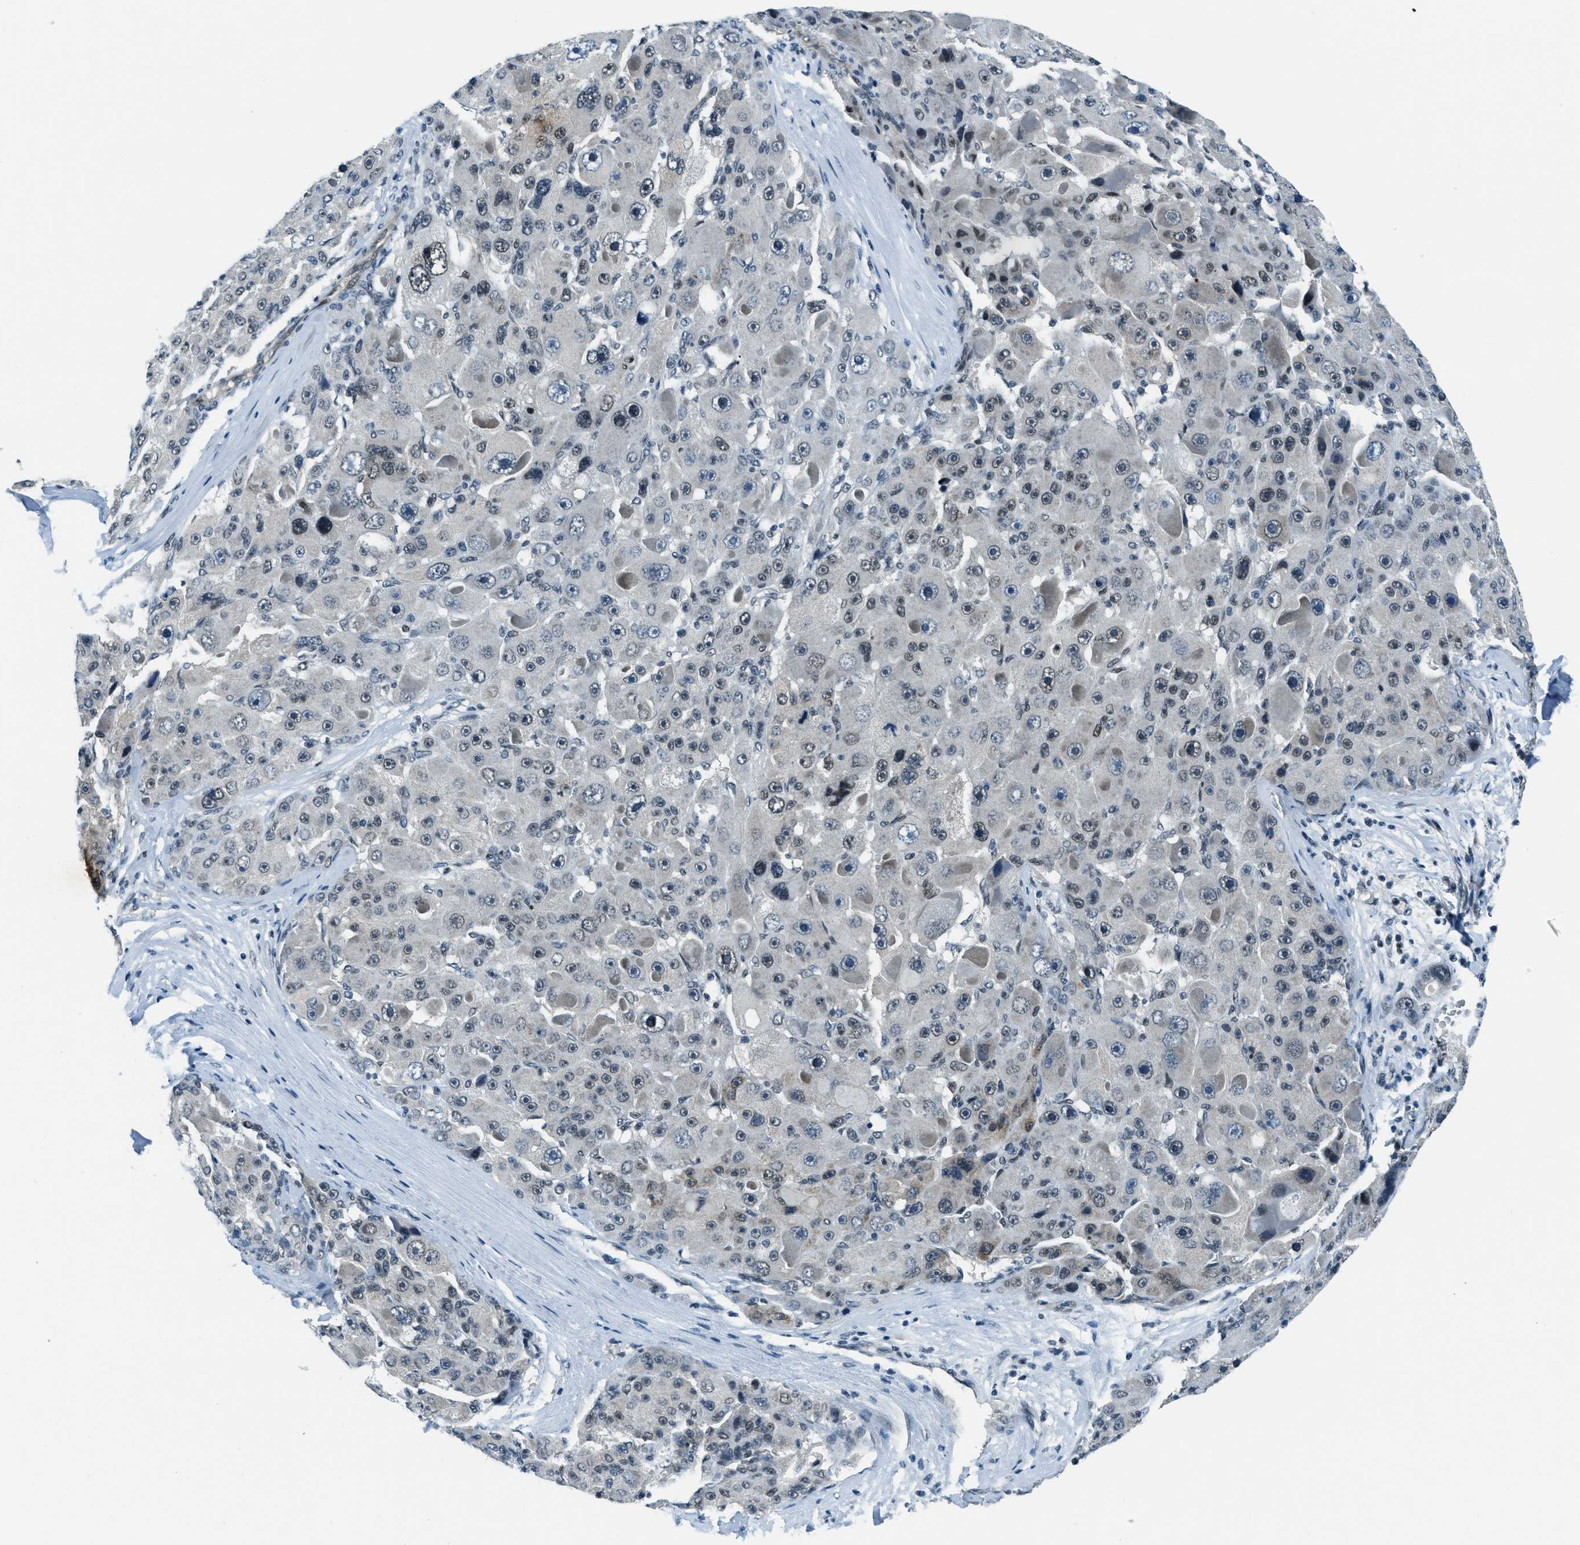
{"staining": {"intensity": "negative", "quantity": "none", "location": "none"}, "tissue": "liver cancer", "cell_type": "Tumor cells", "image_type": "cancer", "snomed": [{"axis": "morphology", "description": "Carcinoma, Hepatocellular, NOS"}, {"axis": "topography", "description": "Liver"}], "caption": "Tumor cells are negative for protein expression in human liver cancer (hepatocellular carcinoma). (Immunohistochemistry (ihc), brightfield microscopy, high magnification).", "gene": "KLF6", "patient": {"sex": "male", "age": 76}}